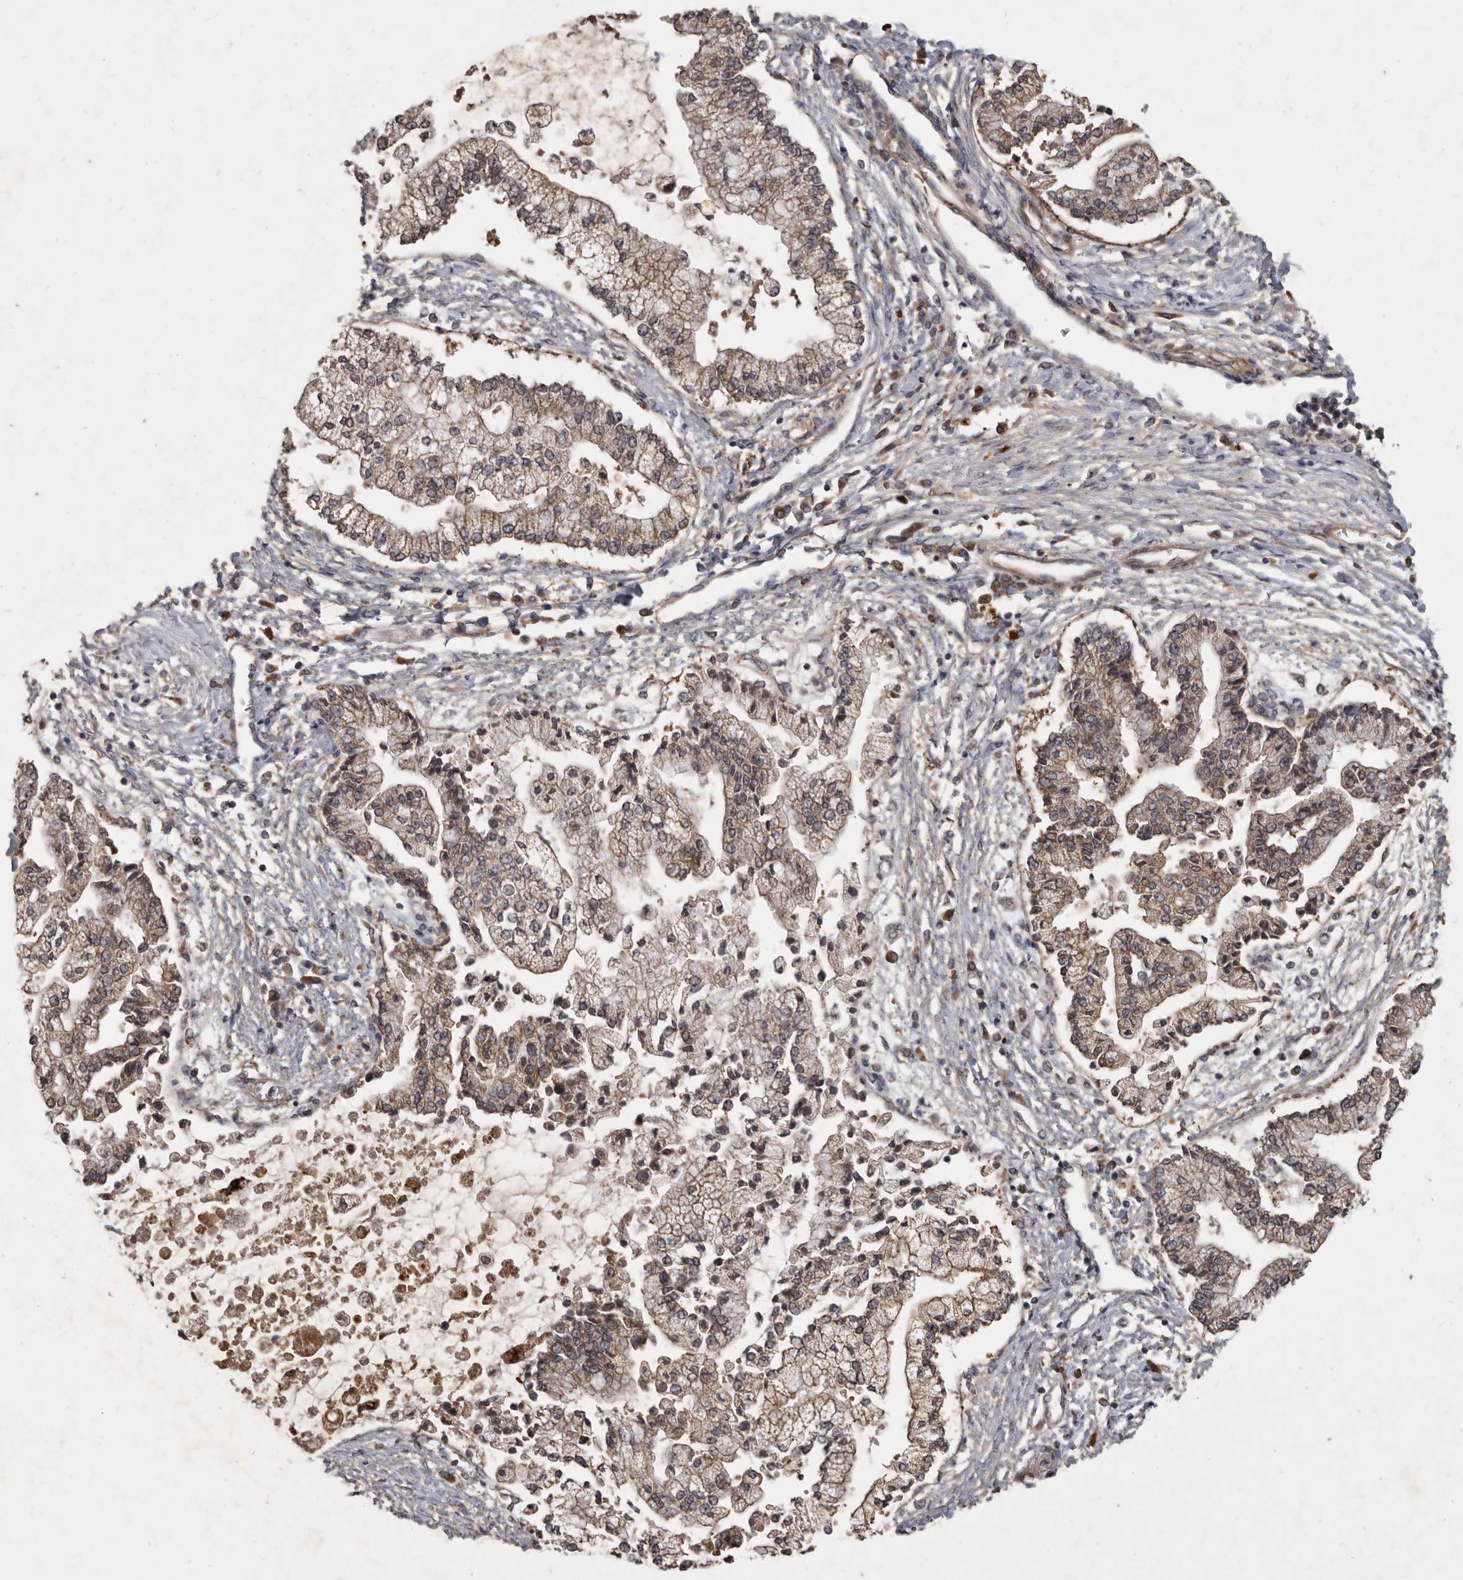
{"staining": {"intensity": "moderate", "quantity": ">75%", "location": "cytoplasmic/membranous"}, "tissue": "liver cancer", "cell_type": "Tumor cells", "image_type": "cancer", "snomed": [{"axis": "morphology", "description": "Cholangiocarcinoma"}, {"axis": "topography", "description": "Liver"}], "caption": "Protein staining of liver cancer (cholangiocarcinoma) tissue shows moderate cytoplasmic/membranous expression in about >75% of tumor cells. Using DAB (brown) and hematoxylin (blue) stains, captured at high magnification using brightfield microscopy.", "gene": "DNAJC28", "patient": {"sex": "male", "age": 50}}